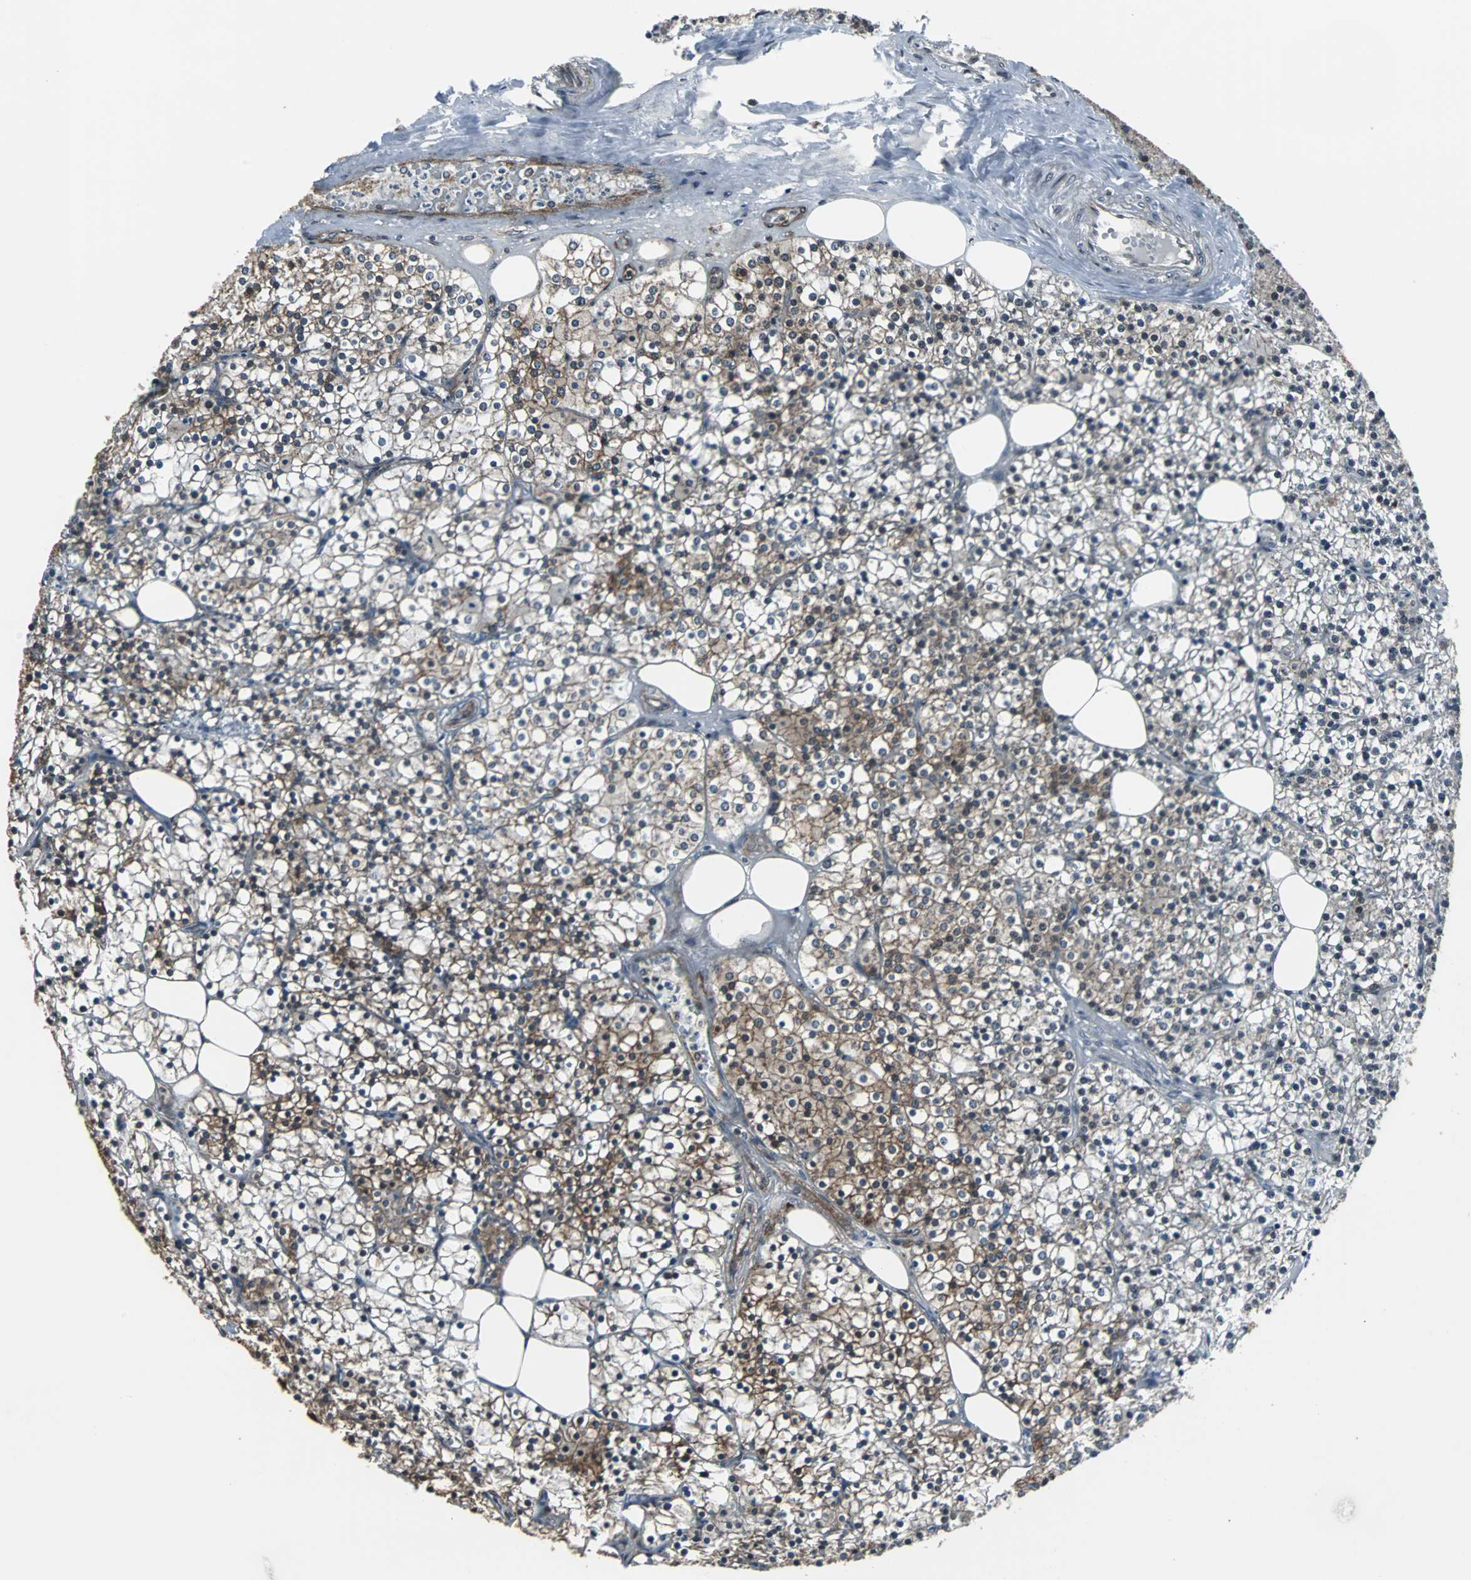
{"staining": {"intensity": "moderate", "quantity": "25%-75%", "location": "cytoplasmic/membranous"}, "tissue": "parathyroid gland", "cell_type": "Glandular cells", "image_type": "normal", "snomed": [{"axis": "morphology", "description": "Normal tissue, NOS"}, {"axis": "topography", "description": "Parathyroid gland"}], "caption": "DAB (3,3'-diaminobenzidine) immunohistochemical staining of benign parathyroid gland reveals moderate cytoplasmic/membranous protein expression in approximately 25%-75% of glandular cells.", "gene": "VCP", "patient": {"sex": "female", "age": 63}}